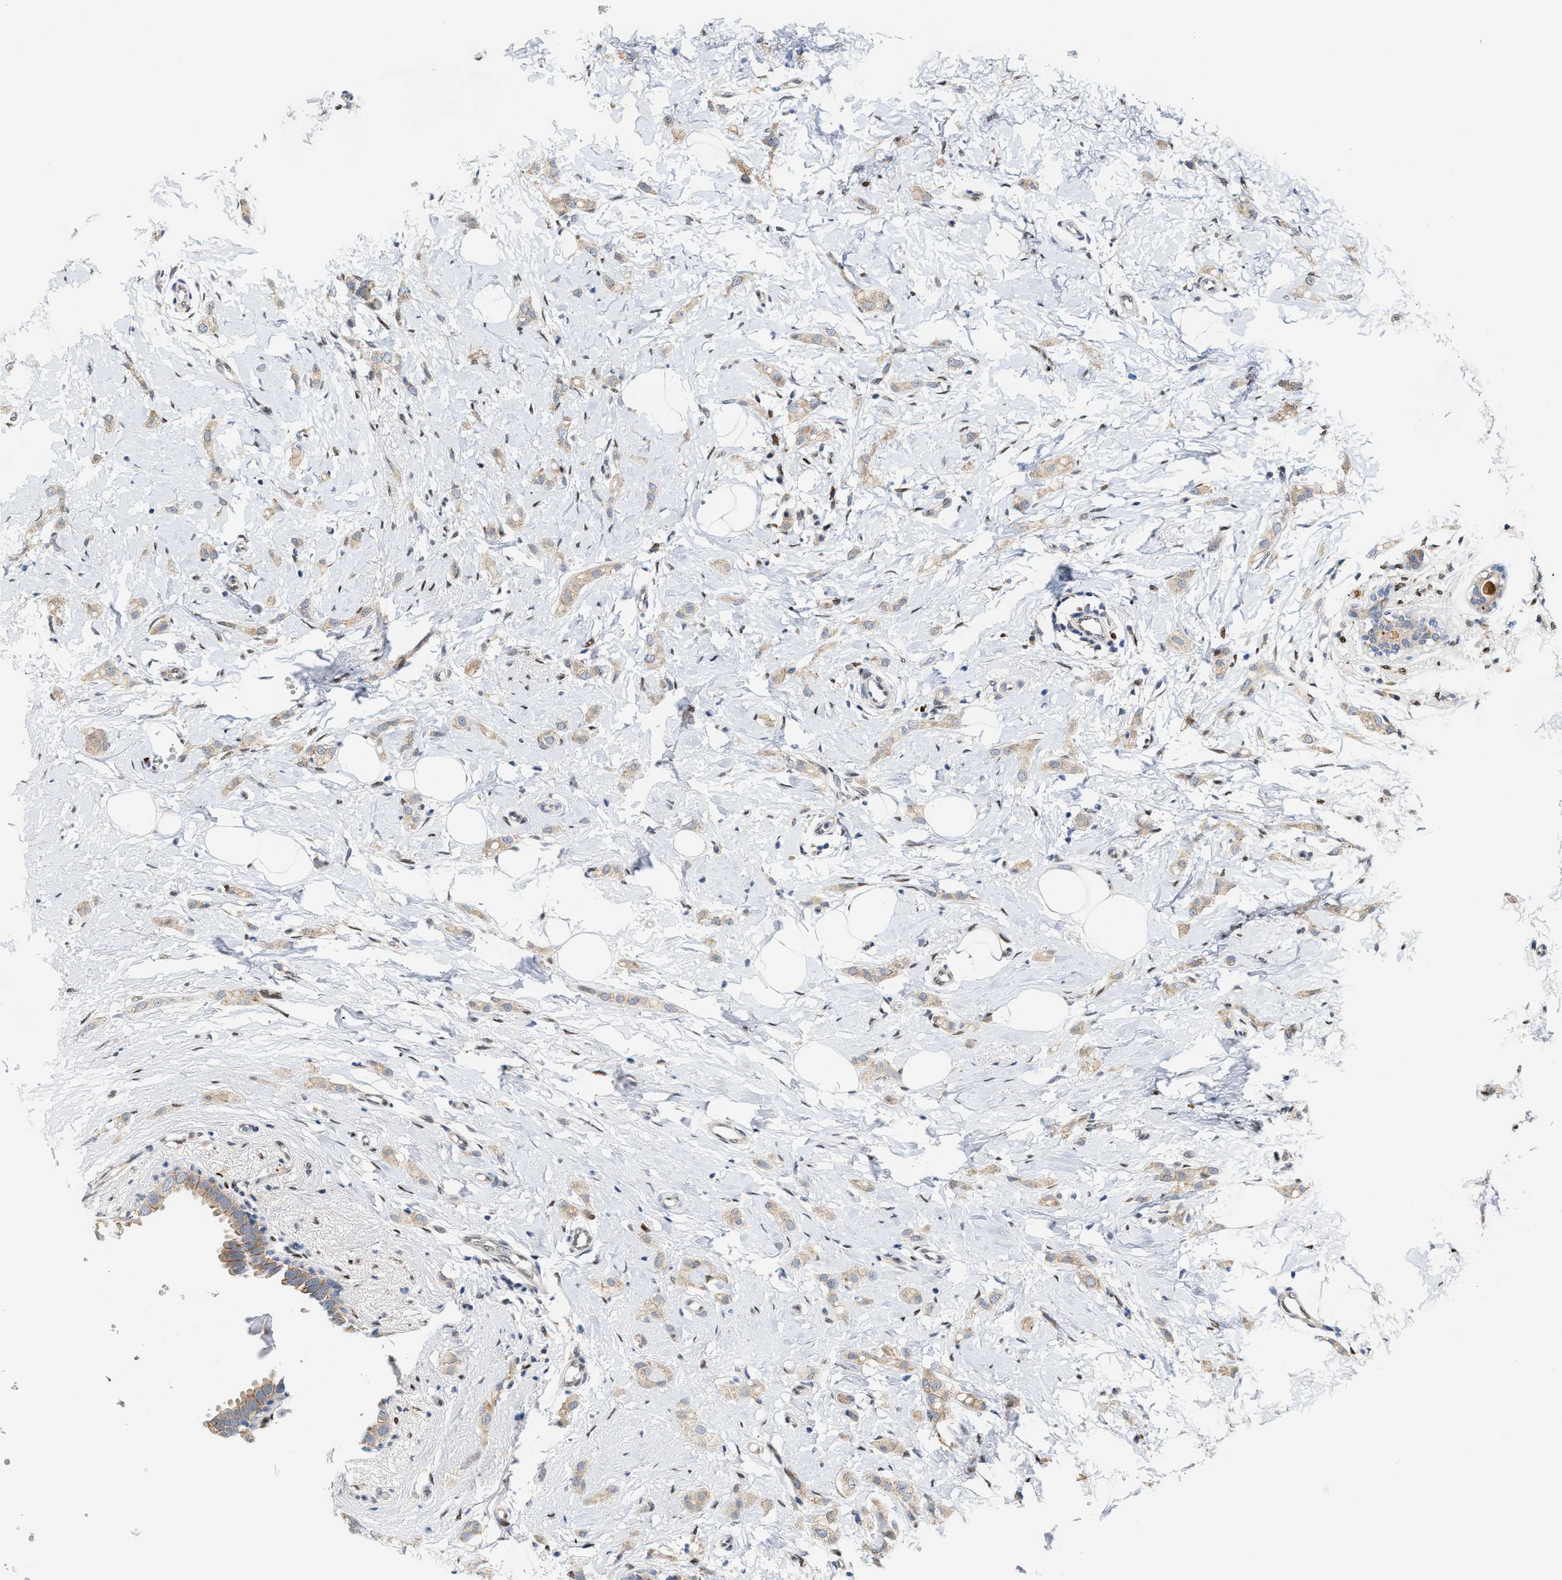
{"staining": {"intensity": "weak", "quantity": ">75%", "location": "cytoplasmic/membranous"}, "tissue": "breast cancer", "cell_type": "Tumor cells", "image_type": "cancer", "snomed": [{"axis": "morphology", "description": "Lobular carcinoma"}, {"axis": "topography", "description": "Breast"}], "caption": "DAB (3,3'-diaminobenzidine) immunohistochemical staining of breast cancer displays weak cytoplasmic/membranous protein positivity in approximately >75% of tumor cells.", "gene": "TCF4", "patient": {"sex": "female", "age": 55}}